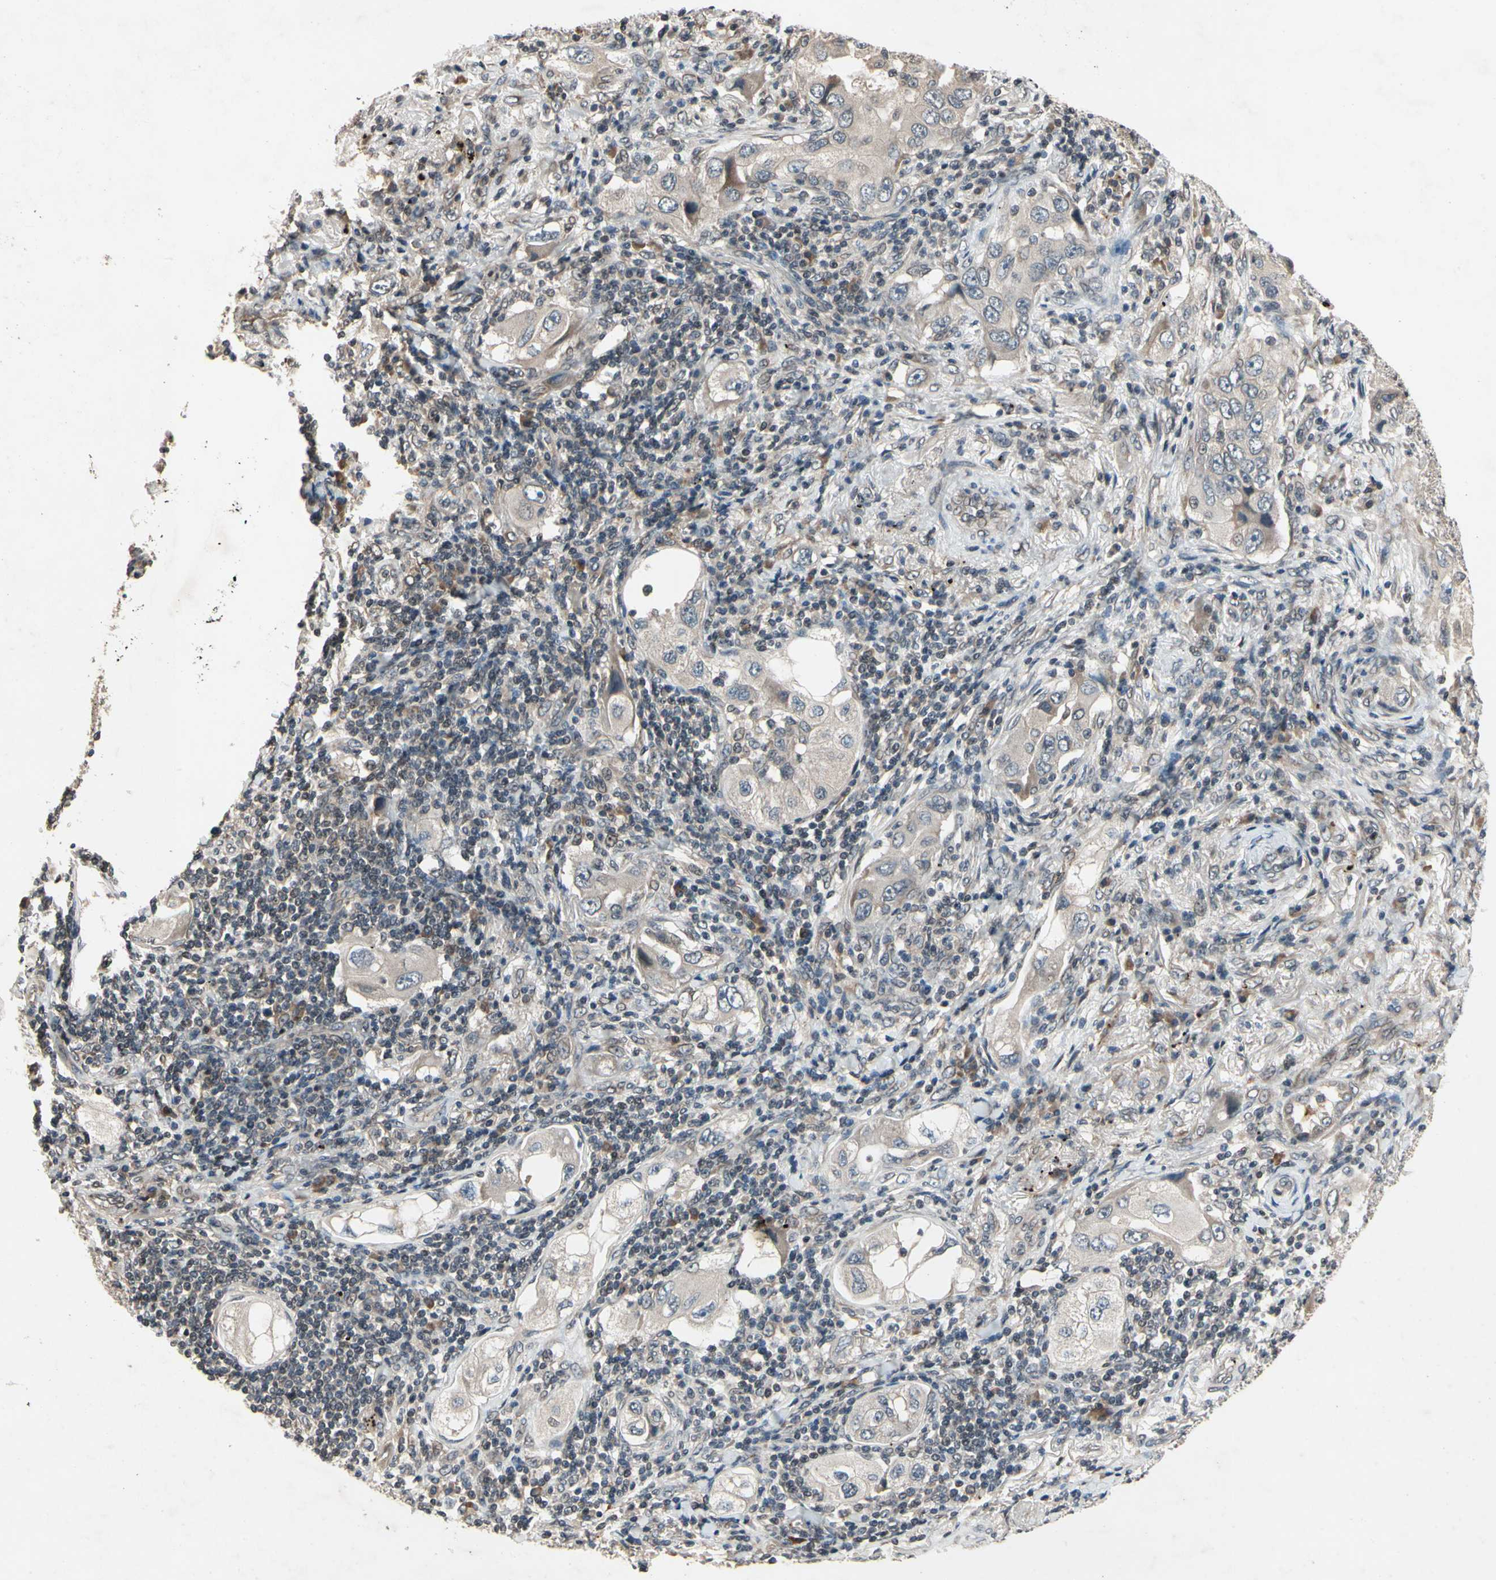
{"staining": {"intensity": "weak", "quantity": ">75%", "location": "cytoplasmic/membranous"}, "tissue": "lung cancer", "cell_type": "Tumor cells", "image_type": "cancer", "snomed": [{"axis": "morphology", "description": "Adenocarcinoma, NOS"}, {"axis": "topography", "description": "Lung"}], "caption": "IHC micrograph of human lung cancer (adenocarcinoma) stained for a protein (brown), which reveals low levels of weak cytoplasmic/membranous expression in about >75% of tumor cells.", "gene": "DPY19L3", "patient": {"sex": "female", "age": 65}}